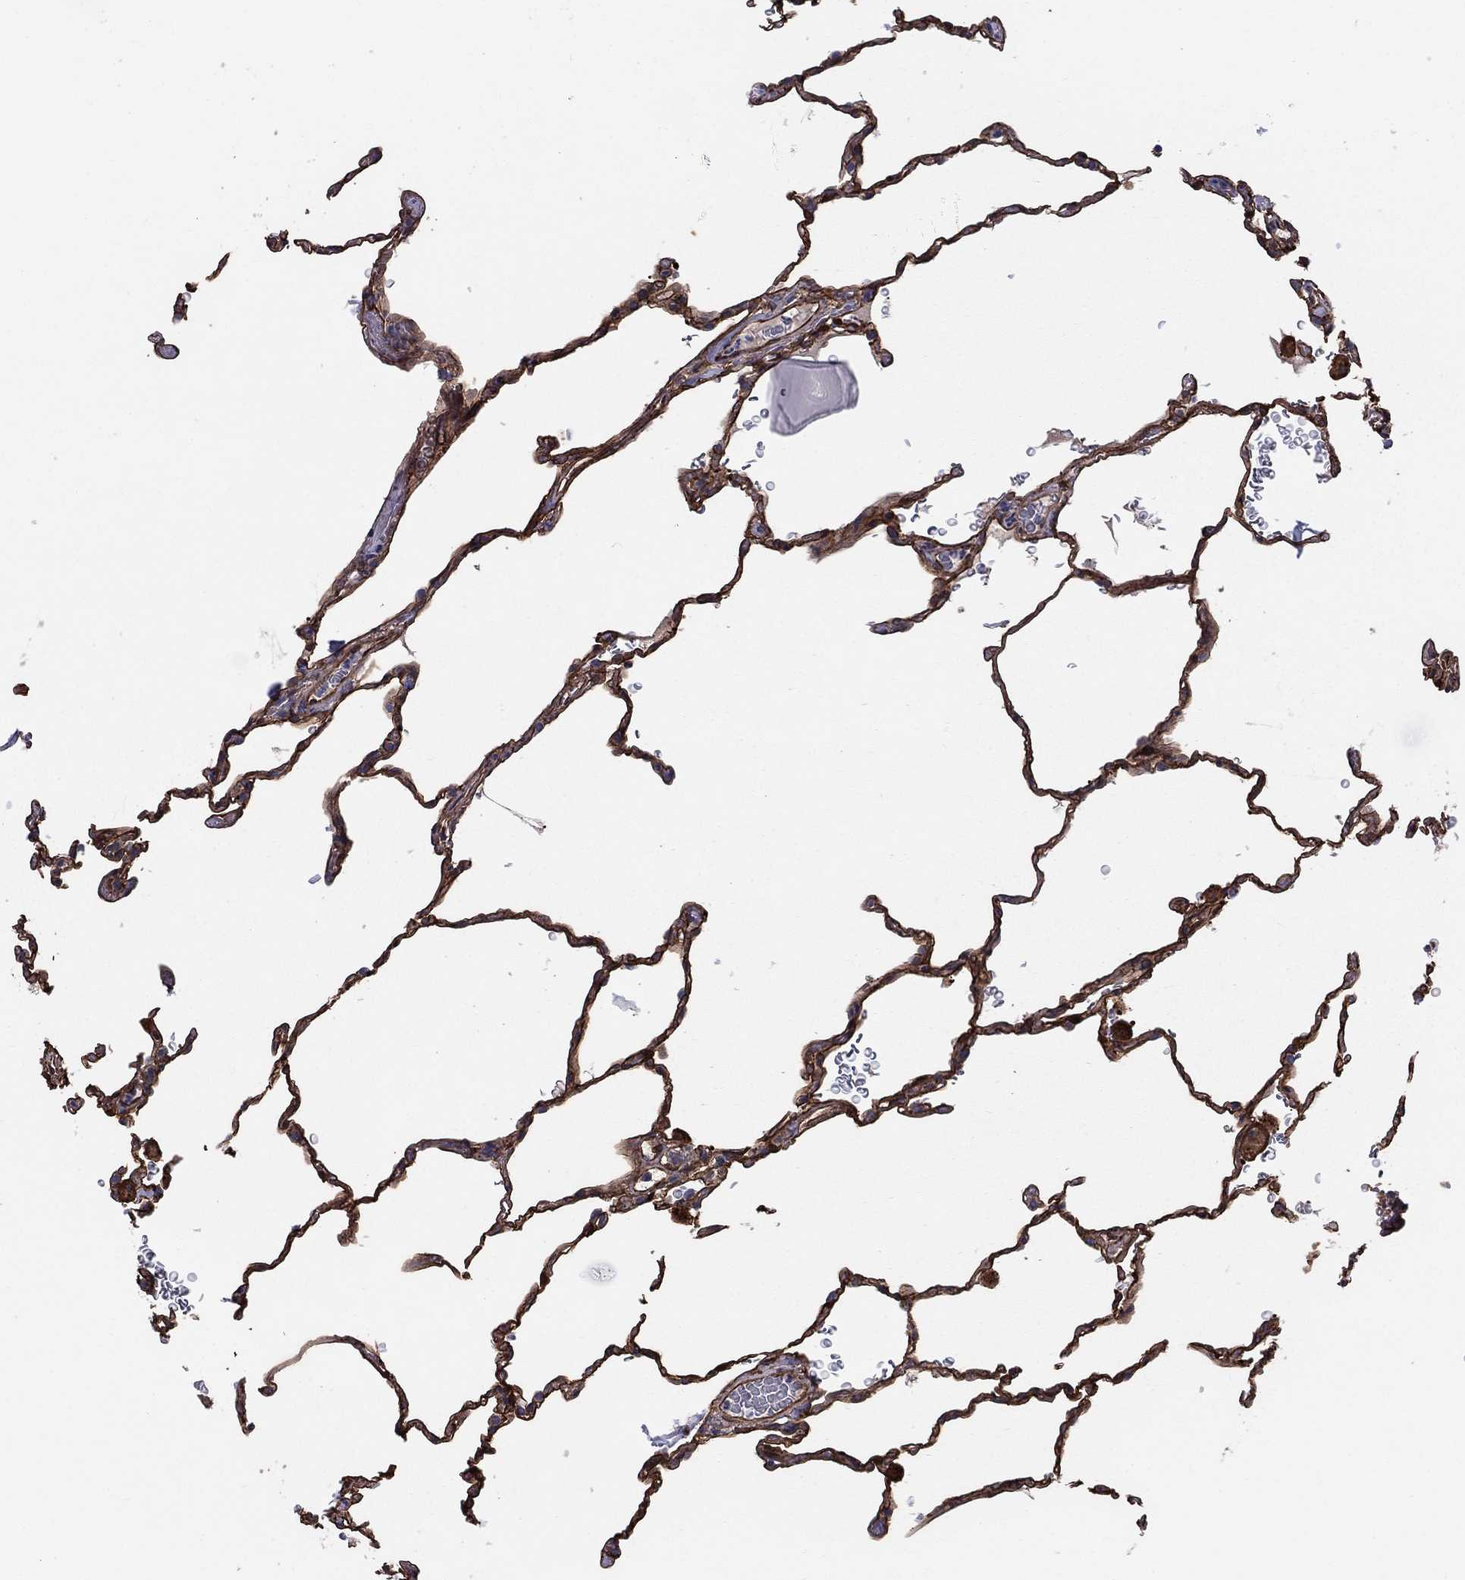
{"staining": {"intensity": "strong", "quantity": ">75%", "location": "cytoplasmic/membranous"}, "tissue": "lung", "cell_type": "Alveolar cells", "image_type": "normal", "snomed": [{"axis": "morphology", "description": "Normal tissue, NOS"}, {"axis": "morphology", "description": "Adenocarcinoma, metastatic, NOS"}, {"axis": "topography", "description": "Lung"}], "caption": "This photomicrograph demonstrates benign lung stained with immunohistochemistry (IHC) to label a protein in brown. The cytoplasmic/membranous of alveolar cells show strong positivity for the protein. Nuclei are counter-stained blue.", "gene": "EMP2", "patient": {"sex": "male", "age": 45}}